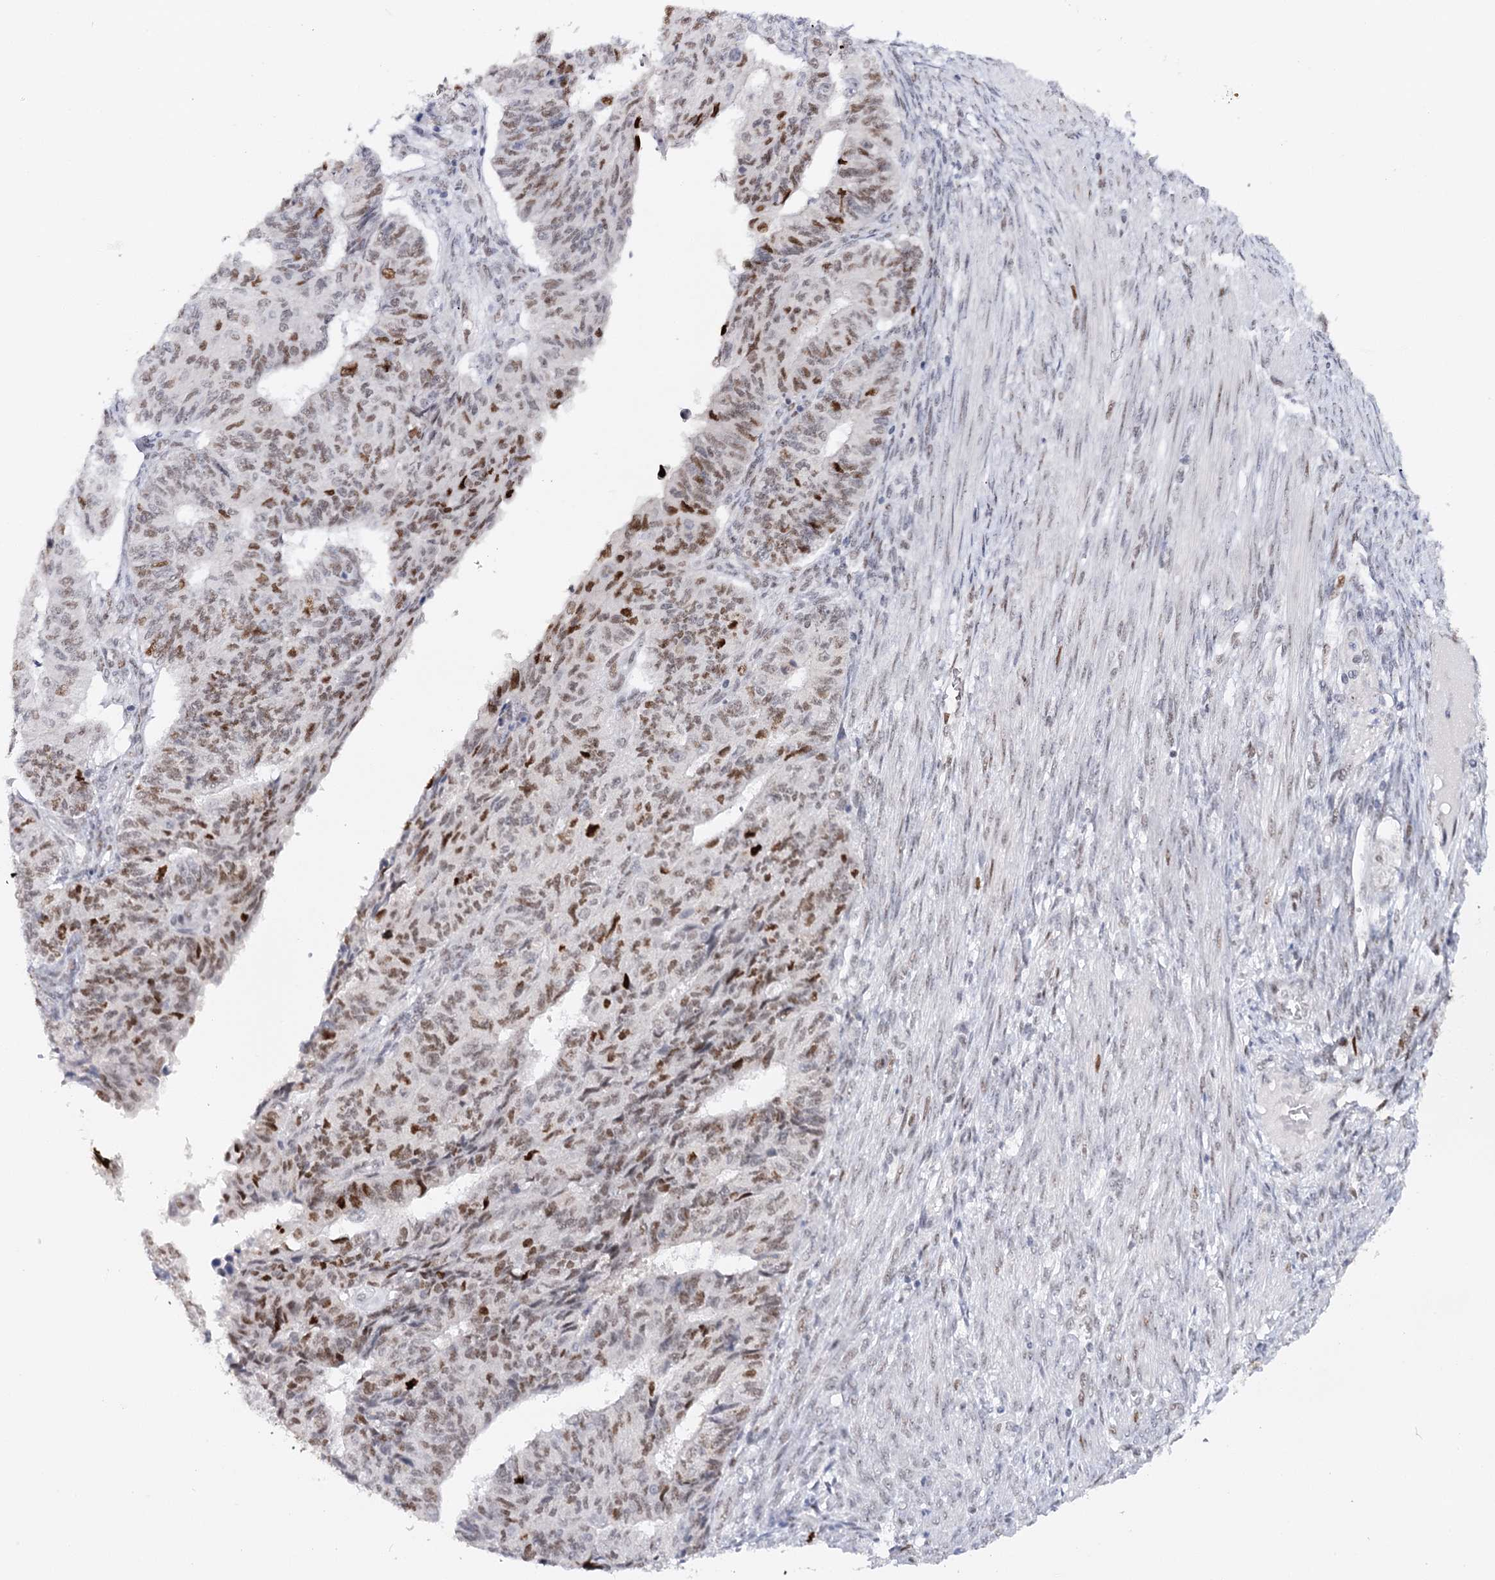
{"staining": {"intensity": "moderate", "quantity": ">75%", "location": "nuclear"}, "tissue": "endometrial cancer", "cell_type": "Tumor cells", "image_type": "cancer", "snomed": [{"axis": "morphology", "description": "Adenocarcinoma, NOS"}, {"axis": "topography", "description": "Endometrium"}], "caption": "A photomicrograph showing moderate nuclear staining in approximately >75% of tumor cells in endometrial cancer (adenocarcinoma), as visualized by brown immunohistochemical staining.", "gene": "TP53", "patient": {"sex": "female", "age": 32}}